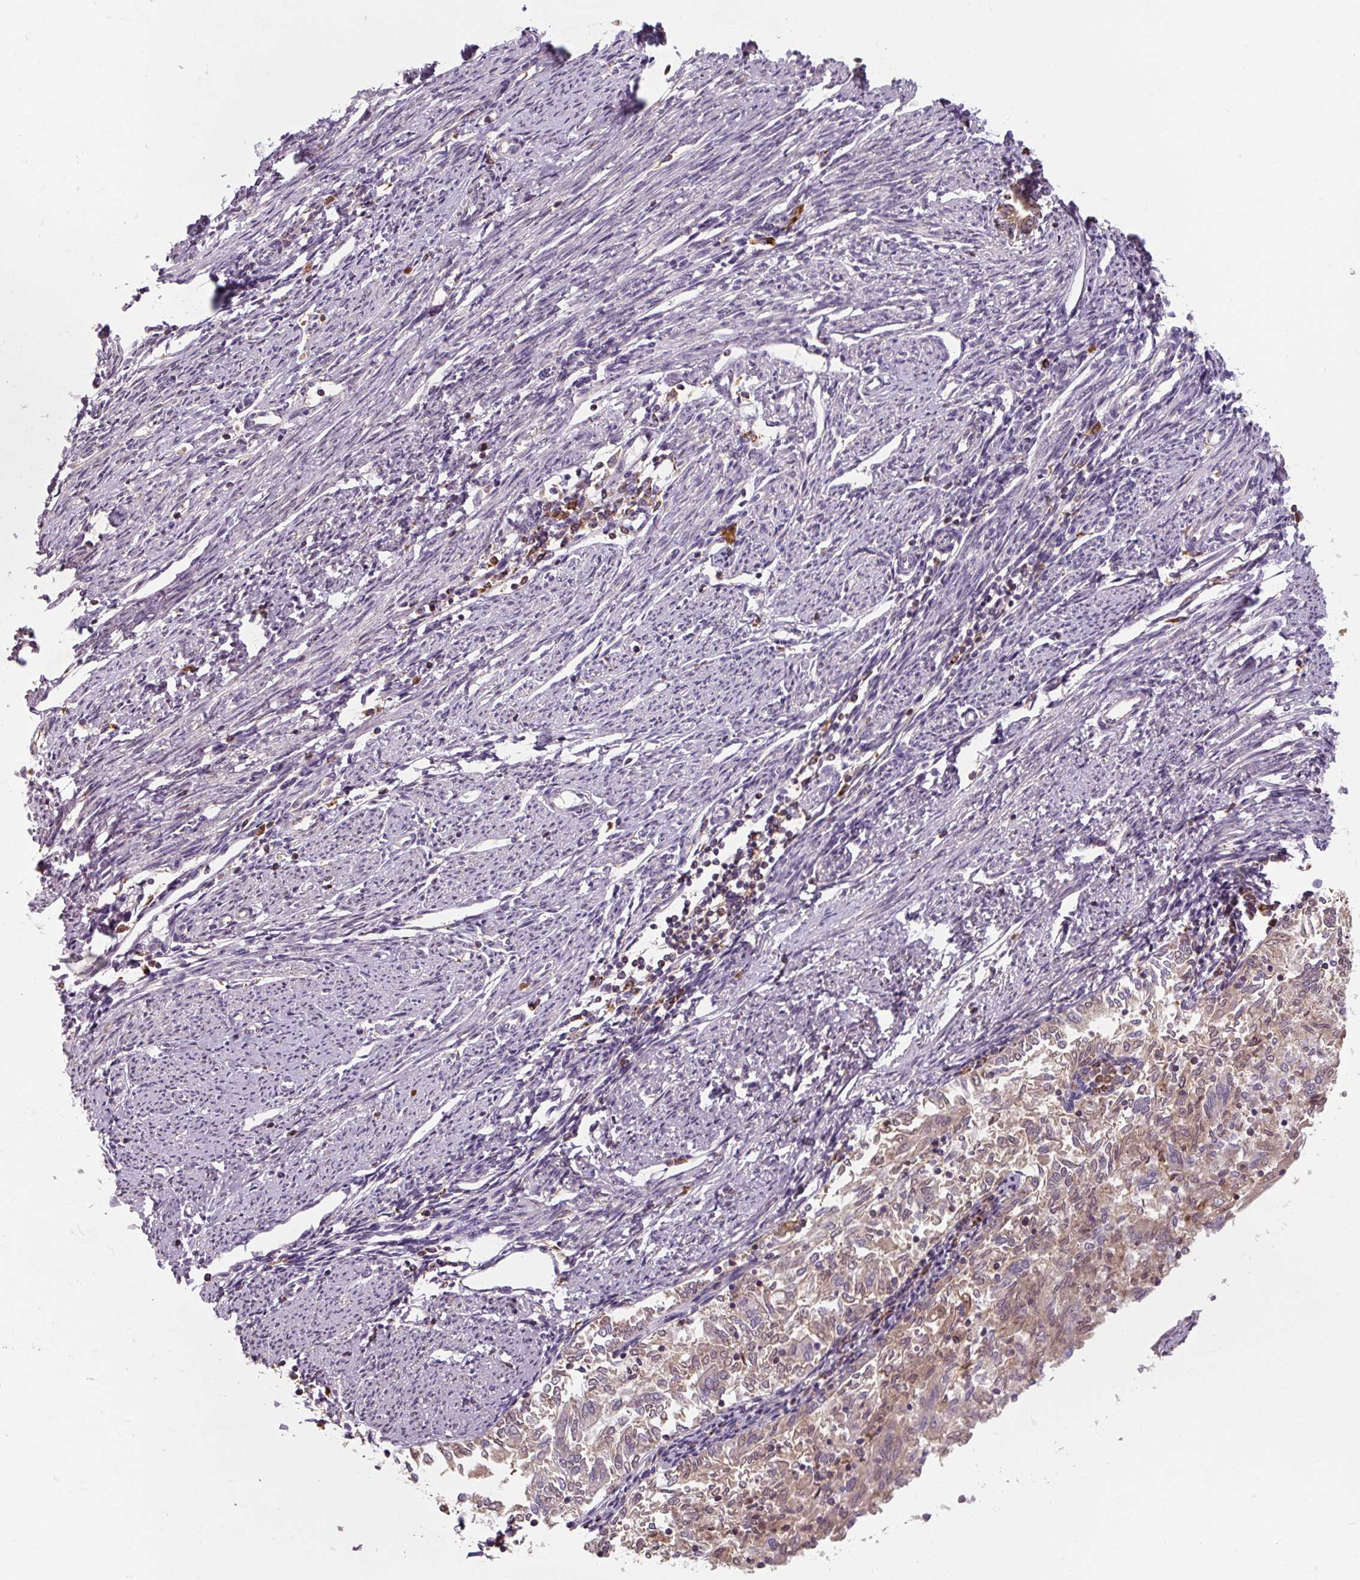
{"staining": {"intensity": "weak", "quantity": ">75%", "location": "cytoplasmic/membranous,nuclear"}, "tissue": "endometrial cancer", "cell_type": "Tumor cells", "image_type": "cancer", "snomed": [{"axis": "morphology", "description": "Adenocarcinoma, NOS"}, {"axis": "topography", "description": "Endometrium"}], "caption": "Protein staining of endometrial cancer tissue exhibits weak cytoplasmic/membranous and nuclear staining in approximately >75% of tumor cells.", "gene": "TSEN54", "patient": {"sex": "female", "age": 79}}